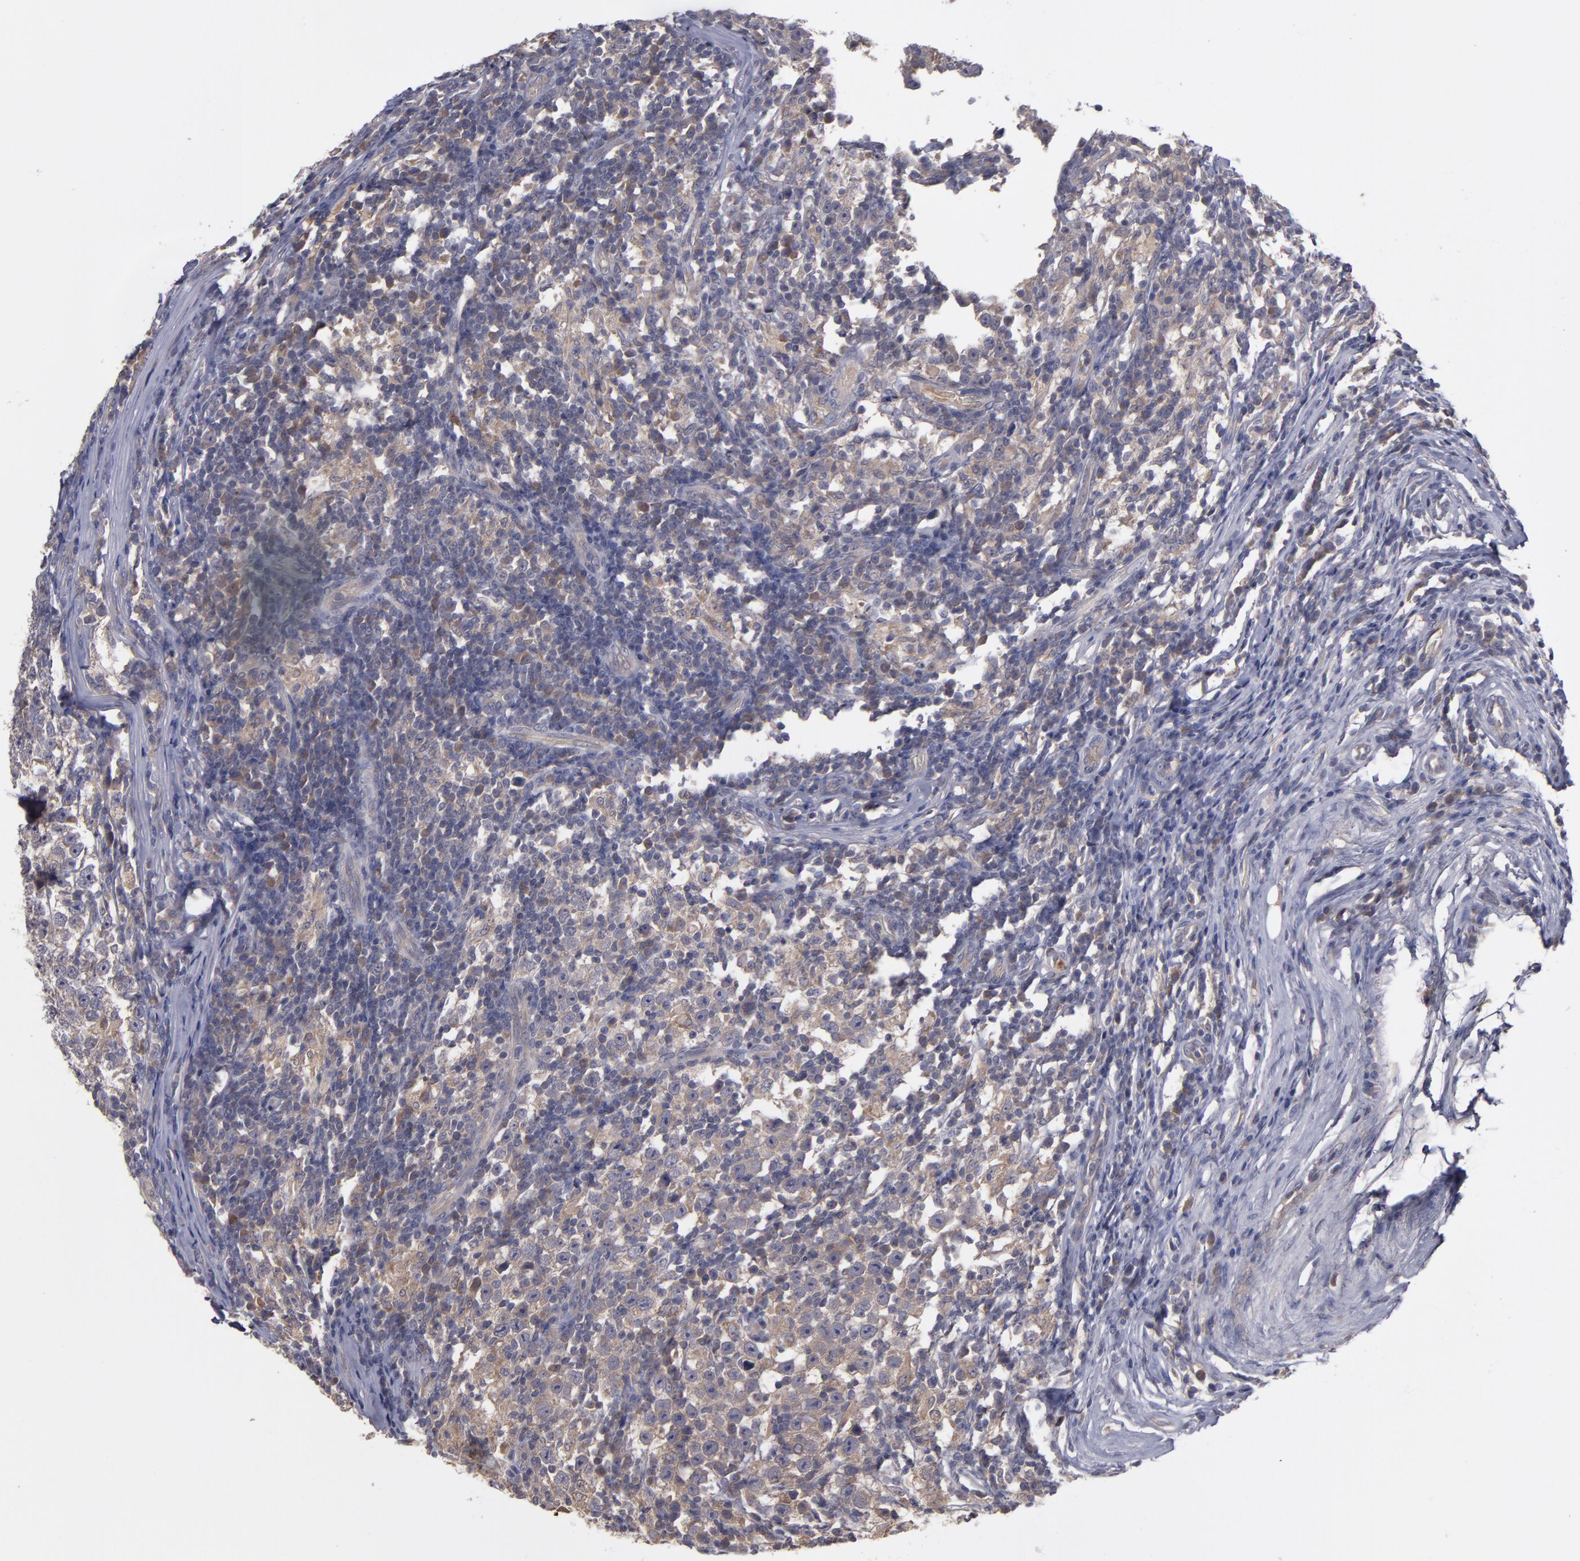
{"staining": {"intensity": "moderate", "quantity": ">75%", "location": "cytoplasmic/membranous"}, "tissue": "testis cancer", "cell_type": "Tumor cells", "image_type": "cancer", "snomed": [{"axis": "morphology", "description": "Seminoma, NOS"}, {"axis": "topography", "description": "Testis"}], "caption": "Approximately >75% of tumor cells in testis cancer (seminoma) exhibit moderate cytoplasmic/membranous protein expression as visualized by brown immunohistochemical staining.", "gene": "MMP11", "patient": {"sex": "male", "age": 43}}